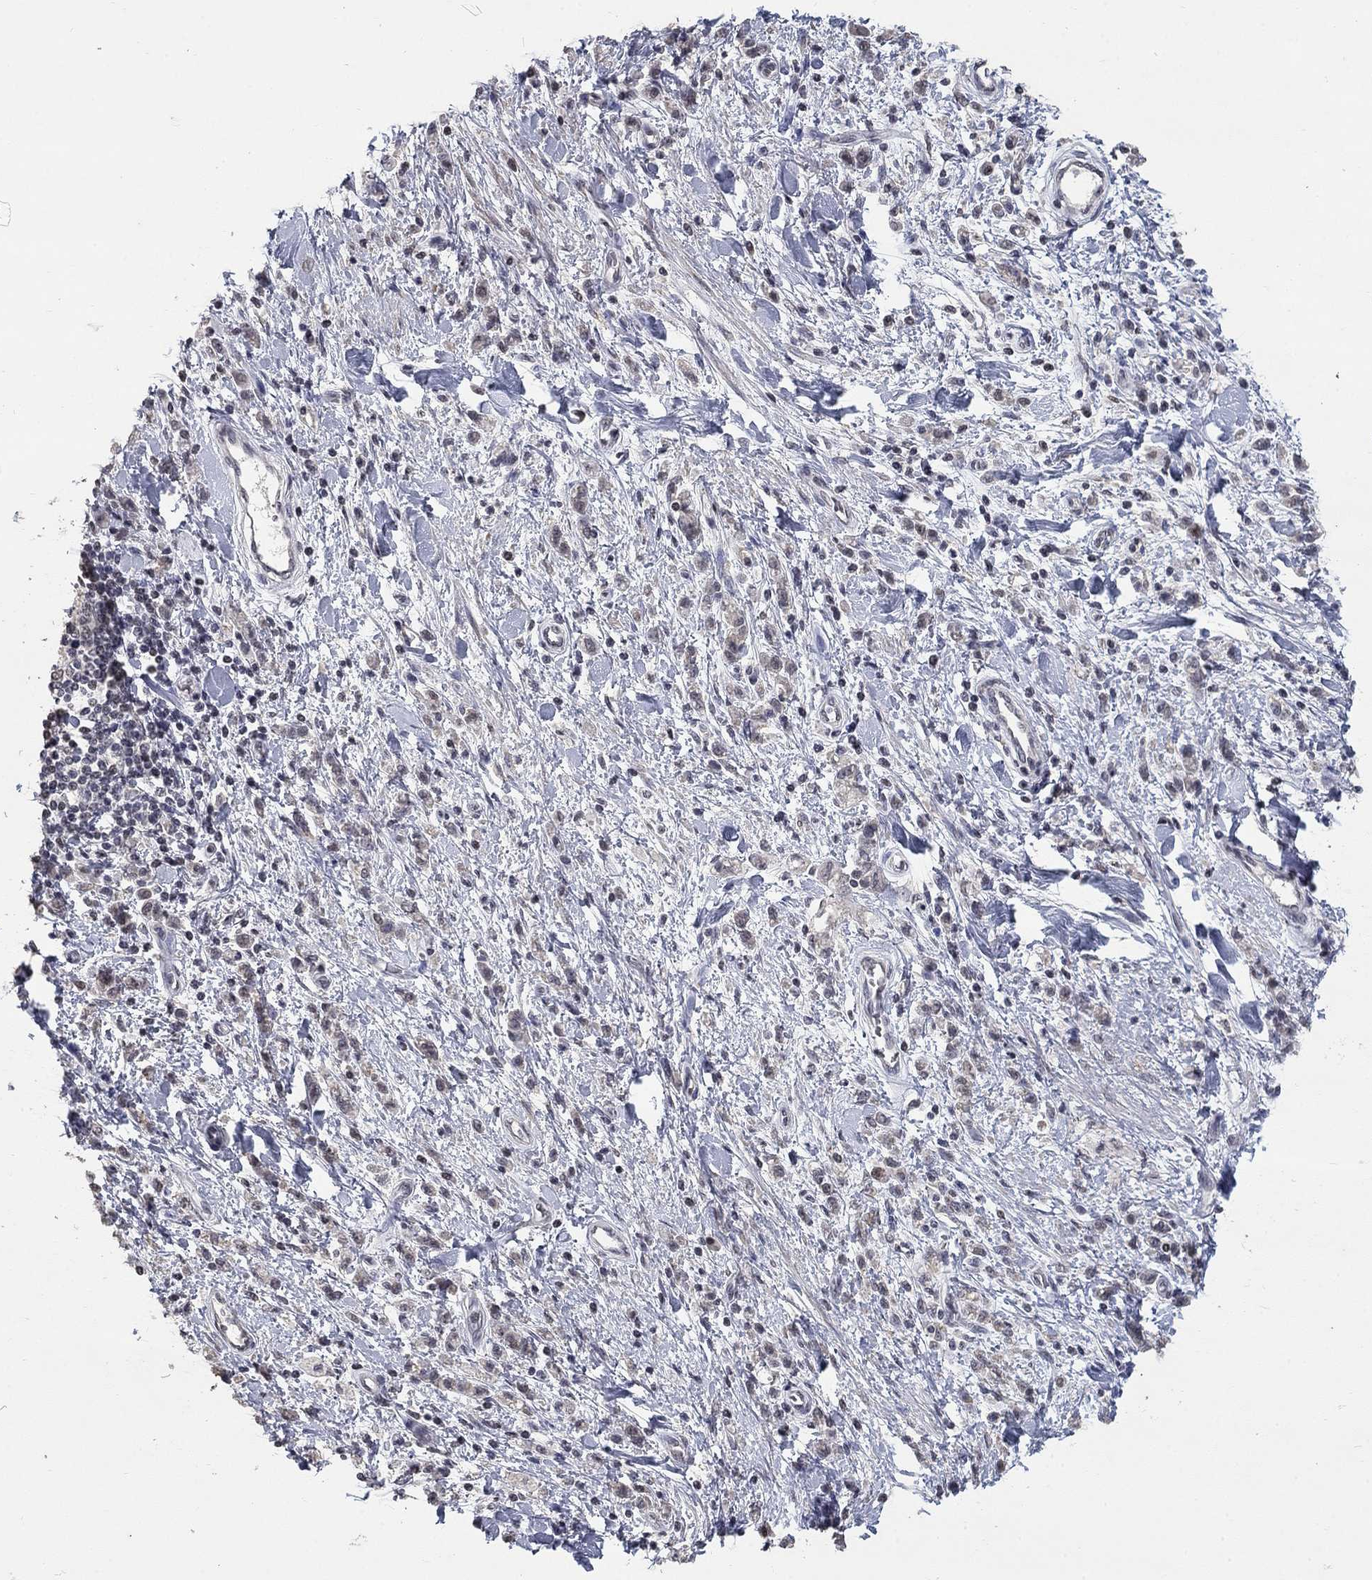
{"staining": {"intensity": "negative", "quantity": "none", "location": "none"}, "tissue": "stomach cancer", "cell_type": "Tumor cells", "image_type": "cancer", "snomed": [{"axis": "morphology", "description": "Adenocarcinoma, NOS"}, {"axis": "topography", "description": "Stomach"}], "caption": "Tumor cells show no significant protein expression in stomach cancer (adenocarcinoma).", "gene": "SPATA33", "patient": {"sex": "male", "age": 77}}